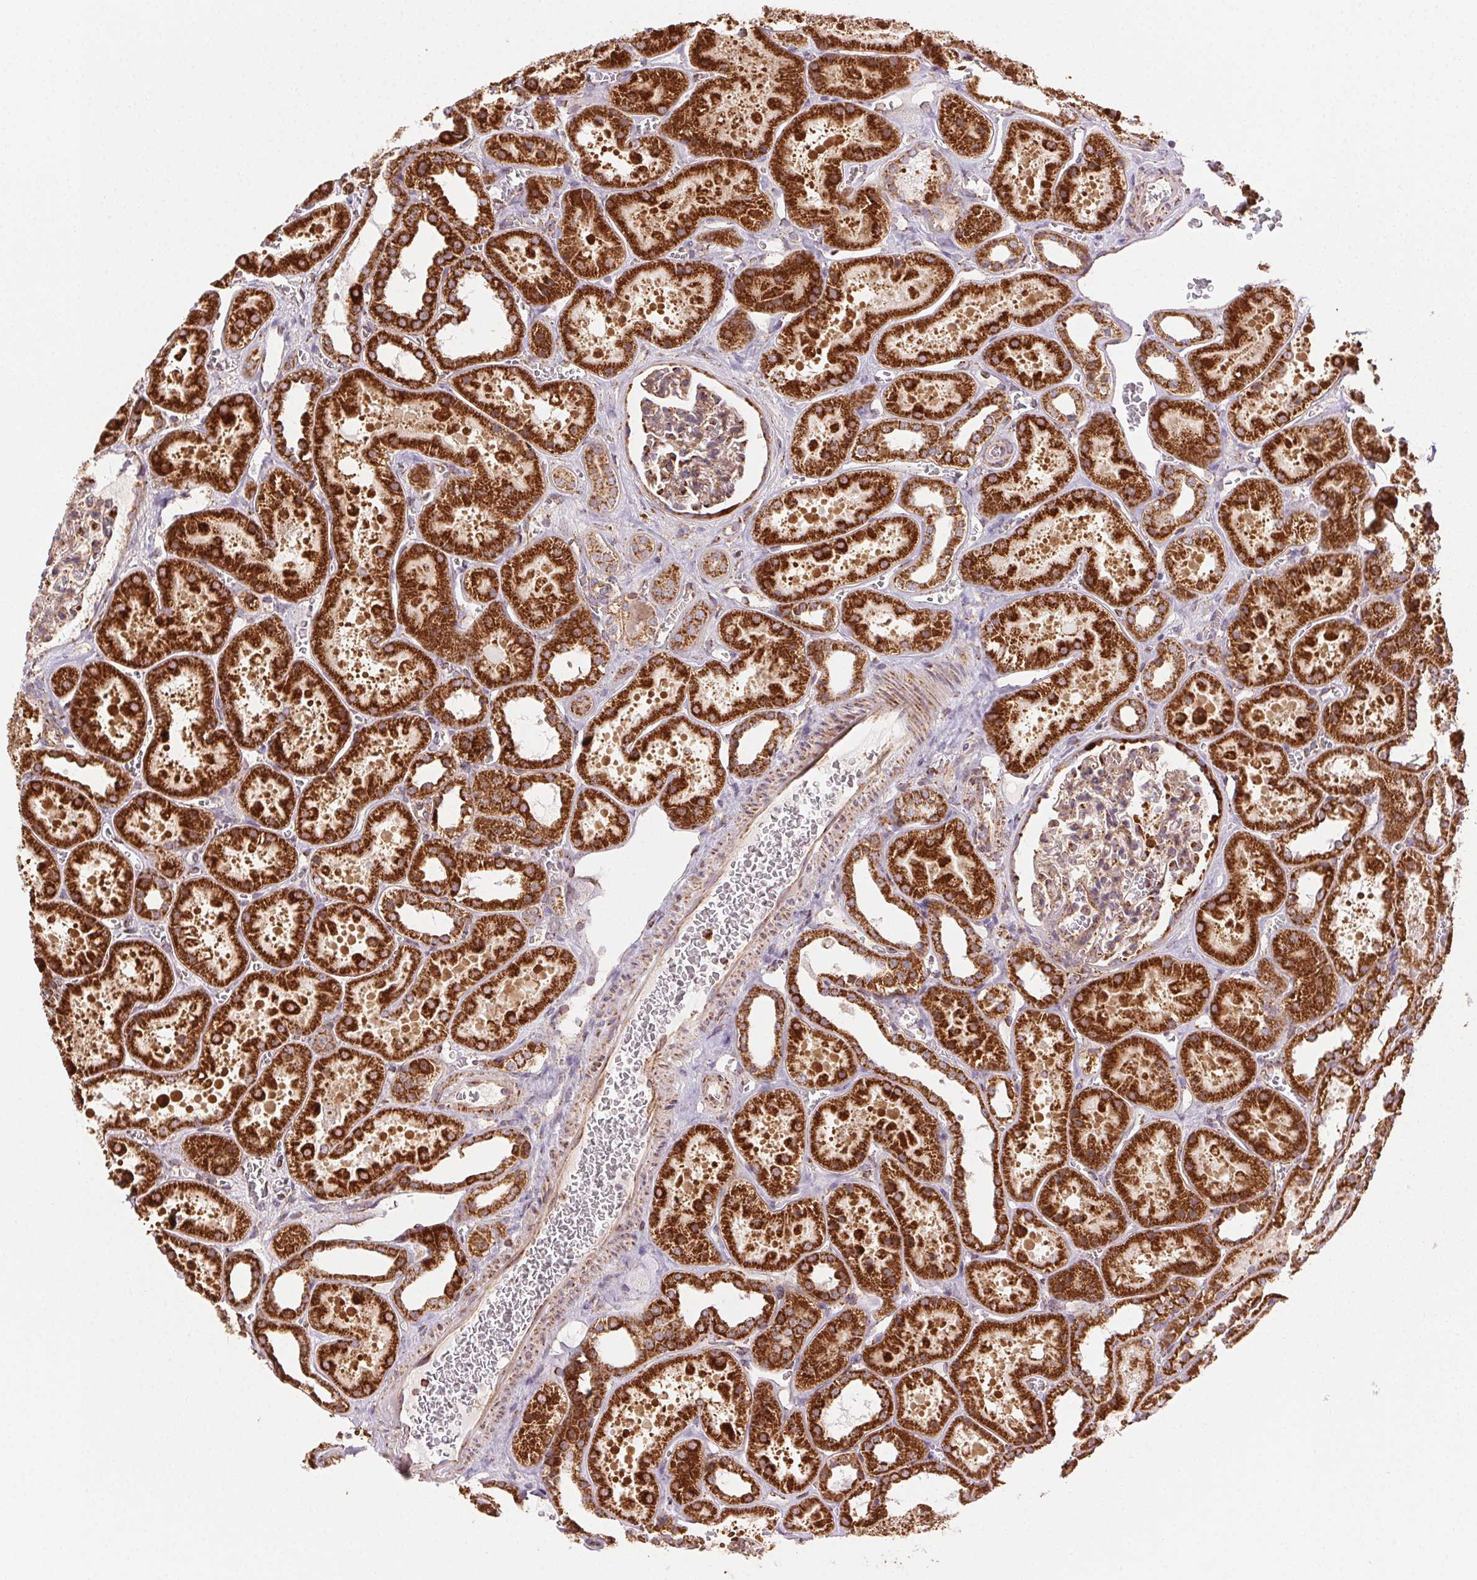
{"staining": {"intensity": "moderate", "quantity": ">75%", "location": "cytoplasmic/membranous"}, "tissue": "kidney", "cell_type": "Cells in glomeruli", "image_type": "normal", "snomed": [{"axis": "morphology", "description": "Normal tissue, NOS"}, {"axis": "topography", "description": "Kidney"}], "caption": "Kidney stained with a protein marker shows moderate staining in cells in glomeruli.", "gene": "CLPB", "patient": {"sex": "female", "age": 41}}